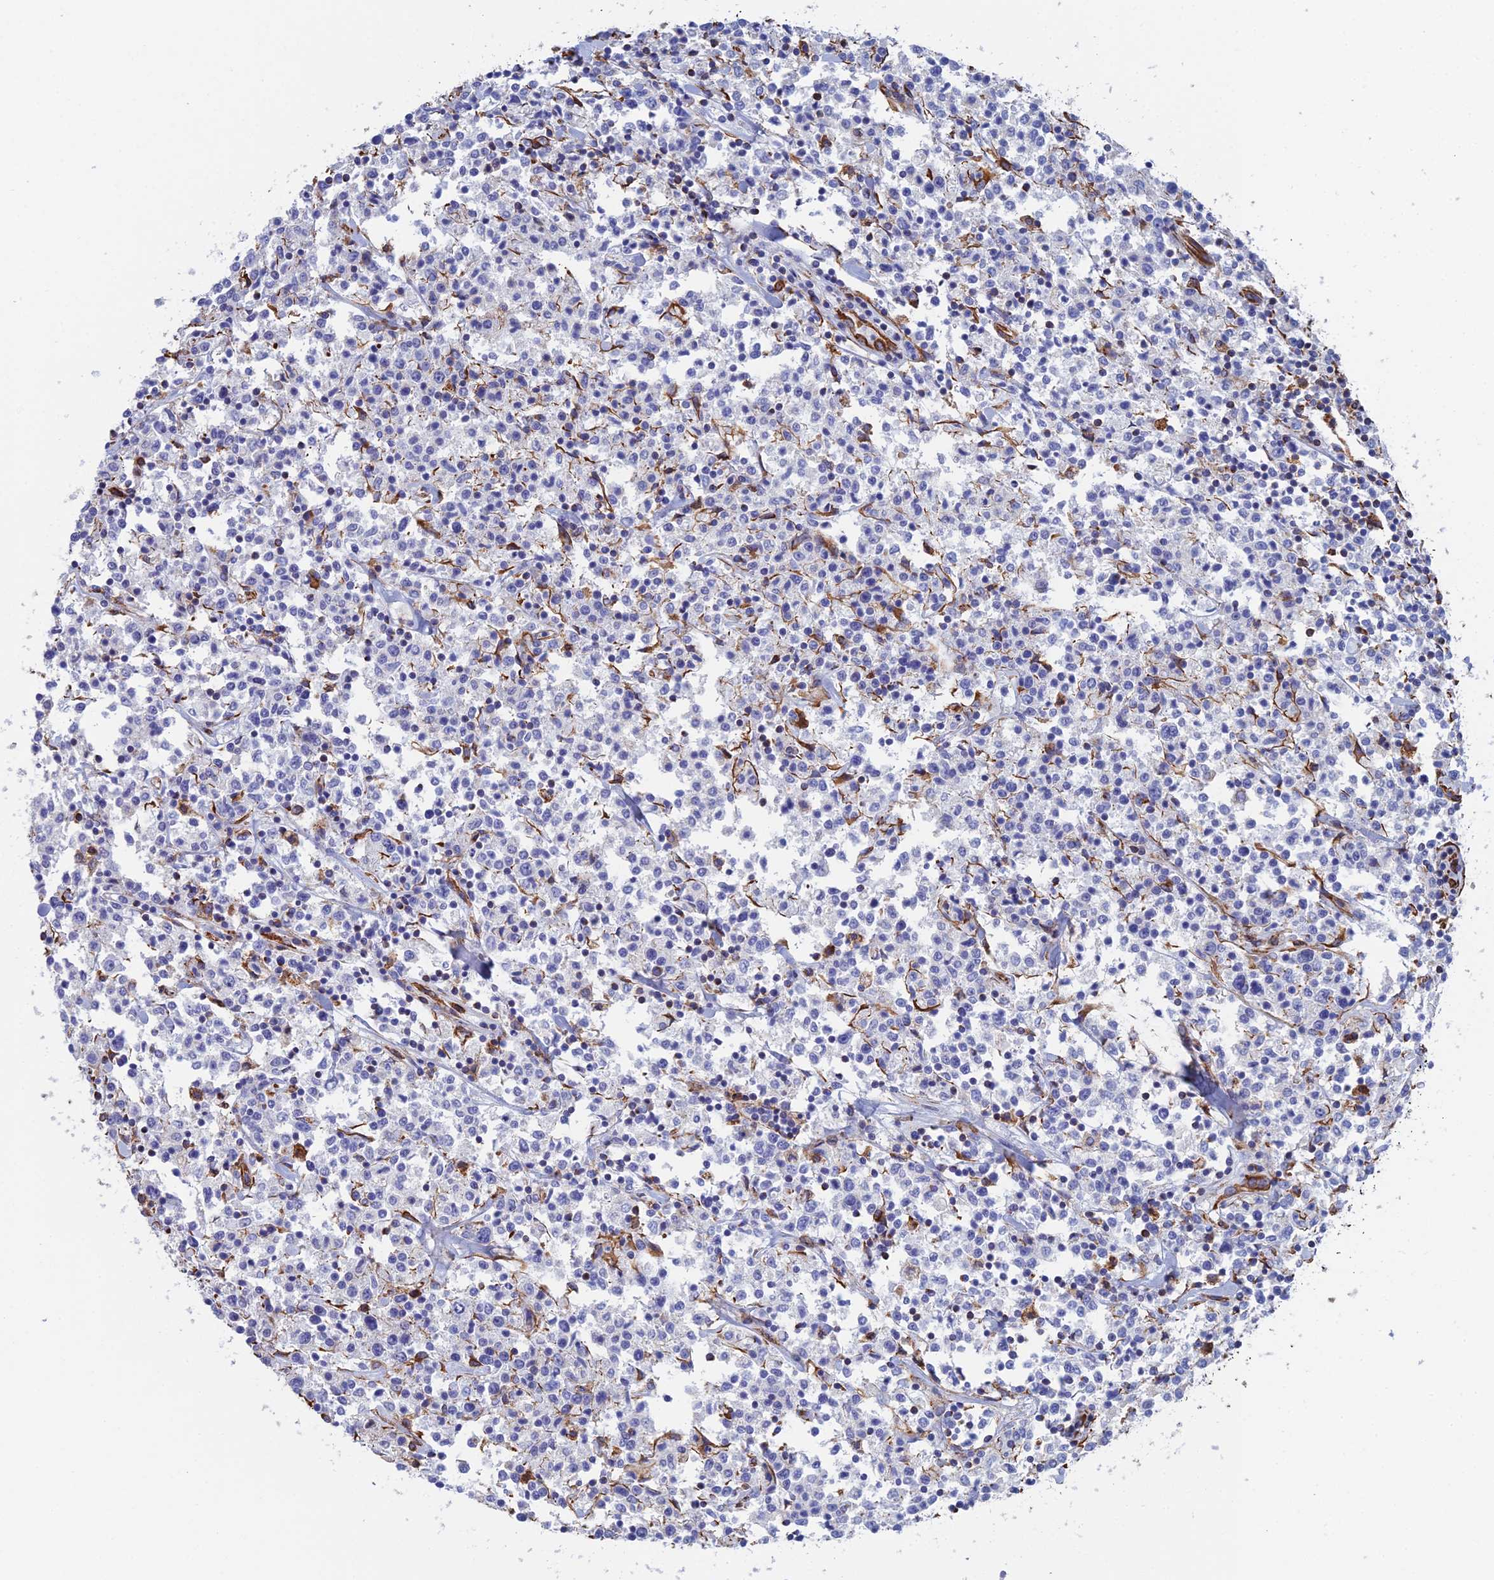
{"staining": {"intensity": "negative", "quantity": "none", "location": "none"}, "tissue": "lymphoma", "cell_type": "Tumor cells", "image_type": "cancer", "snomed": [{"axis": "morphology", "description": "Malignant lymphoma, non-Hodgkin's type, Low grade"}, {"axis": "topography", "description": "Small intestine"}], "caption": "Immunohistochemistry (IHC) photomicrograph of human low-grade malignant lymphoma, non-Hodgkin's type stained for a protein (brown), which displays no staining in tumor cells.", "gene": "CLVS2", "patient": {"sex": "female", "age": 59}}